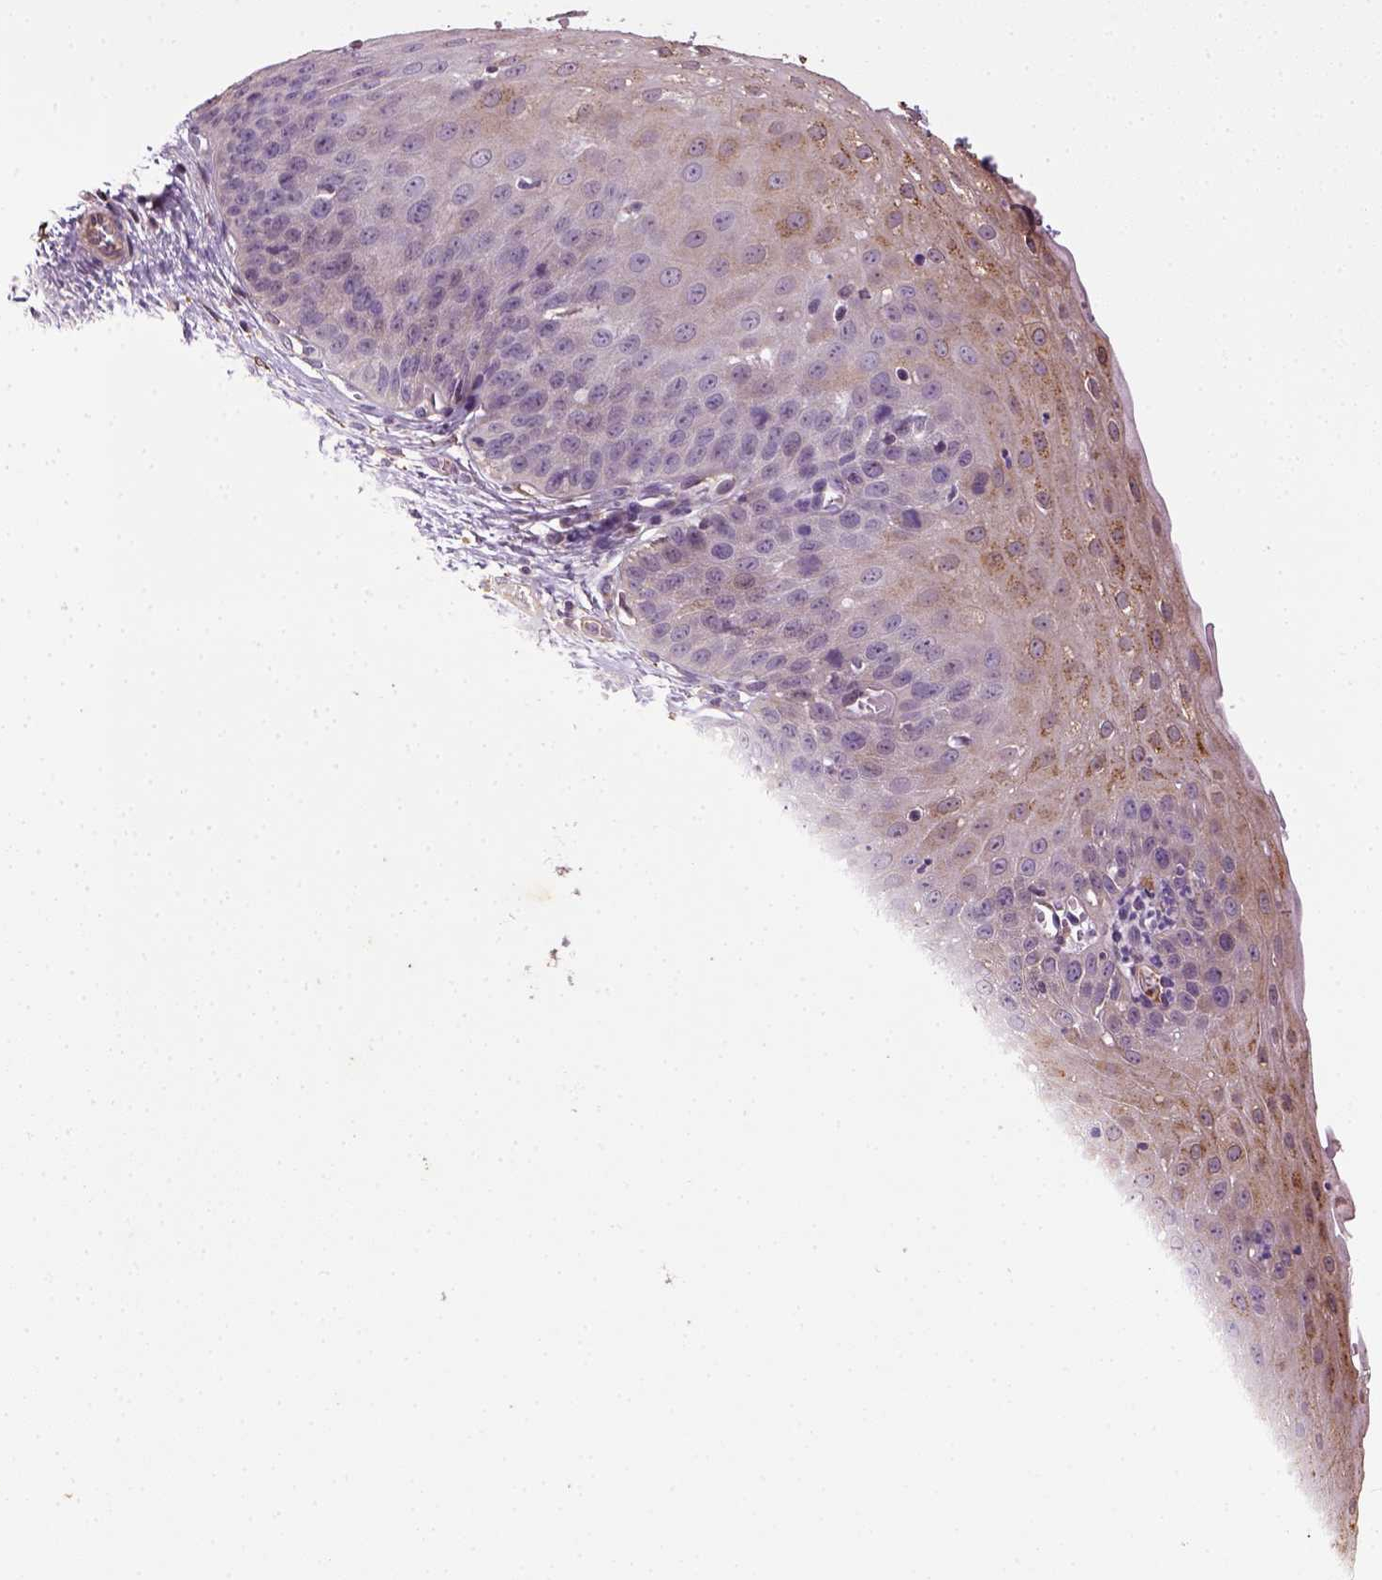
{"staining": {"intensity": "weak", "quantity": "25%-75%", "location": "cytoplasmic/membranous"}, "tissue": "esophagus", "cell_type": "Squamous epithelial cells", "image_type": "normal", "snomed": [{"axis": "morphology", "description": "Normal tissue, NOS"}, {"axis": "topography", "description": "Esophagus"}], "caption": "Protein expression analysis of benign human esophagus reveals weak cytoplasmic/membranous positivity in approximately 25%-75% of squamous epithelial cells. The protein of interest is stained brown, and the nuclei are stained in blue (DAB IHC with brightfield microscopy, high magnification).", "gene": "TPRG1", "patient": {"sex": "male", "age": 71}}